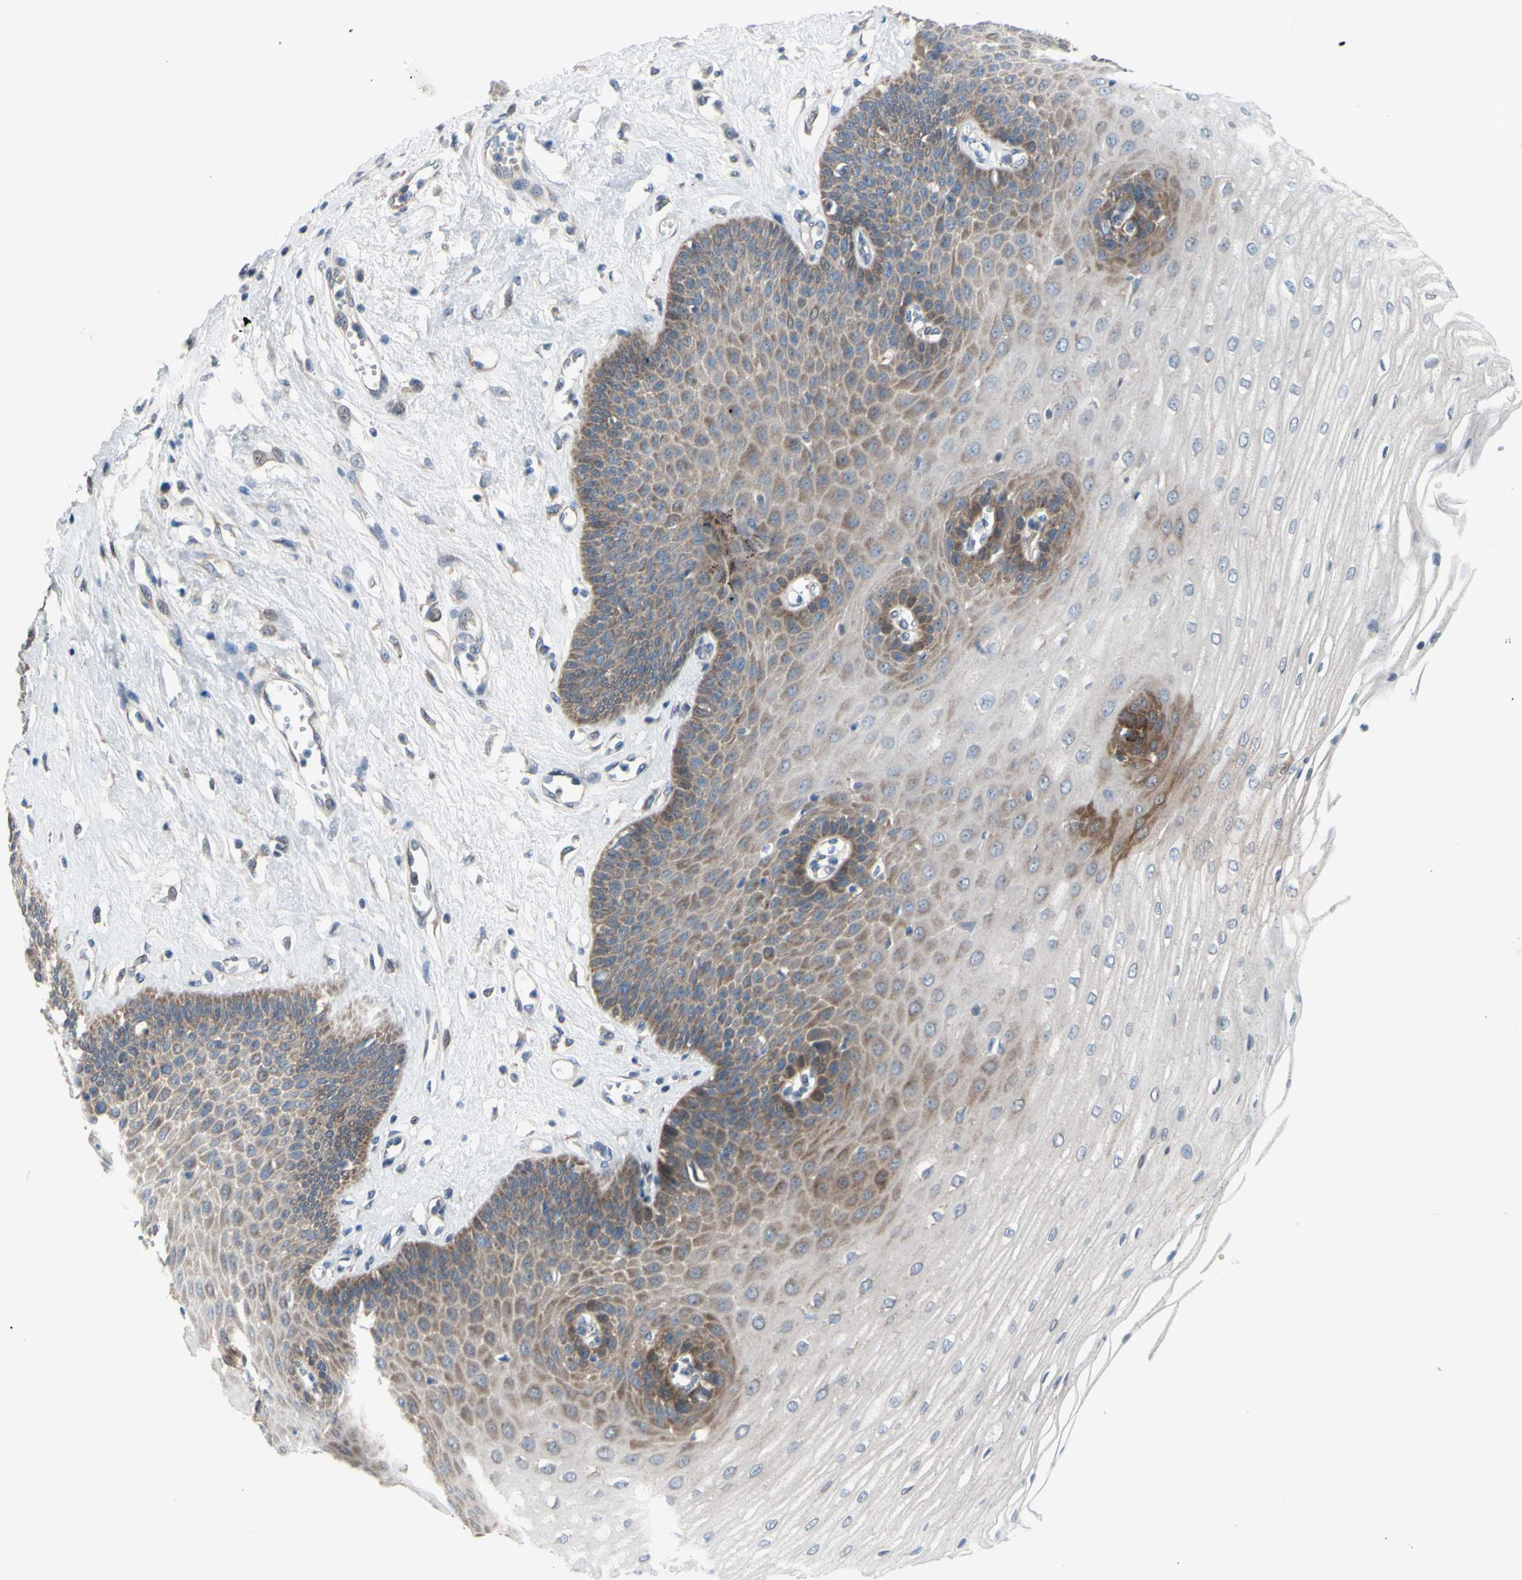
{"staining": {"intensity": "moderate", "quantity": "25%-75%", "location": "cytoplasmic/membranous"}, "tissue": "esophagus", "cell_type": "Squamous epithelial cells", "image_type": "normal", "snomed": [{"axis": "morphology", "description": "Normal tissue, NOS"}, {"axis": "morphology", "description": "Squamous cell carcinoma, NOS"}, {"axis": "topography", "description": "Esophagus"}], "caption": "A micrograph of esophagus stained for a protein exhibits moderate cytoplasmic/membranous brown staining in squamous epithelial cells.", "gene": "GRAMD2B", "patient": {"sex": "male", "age": 65}}